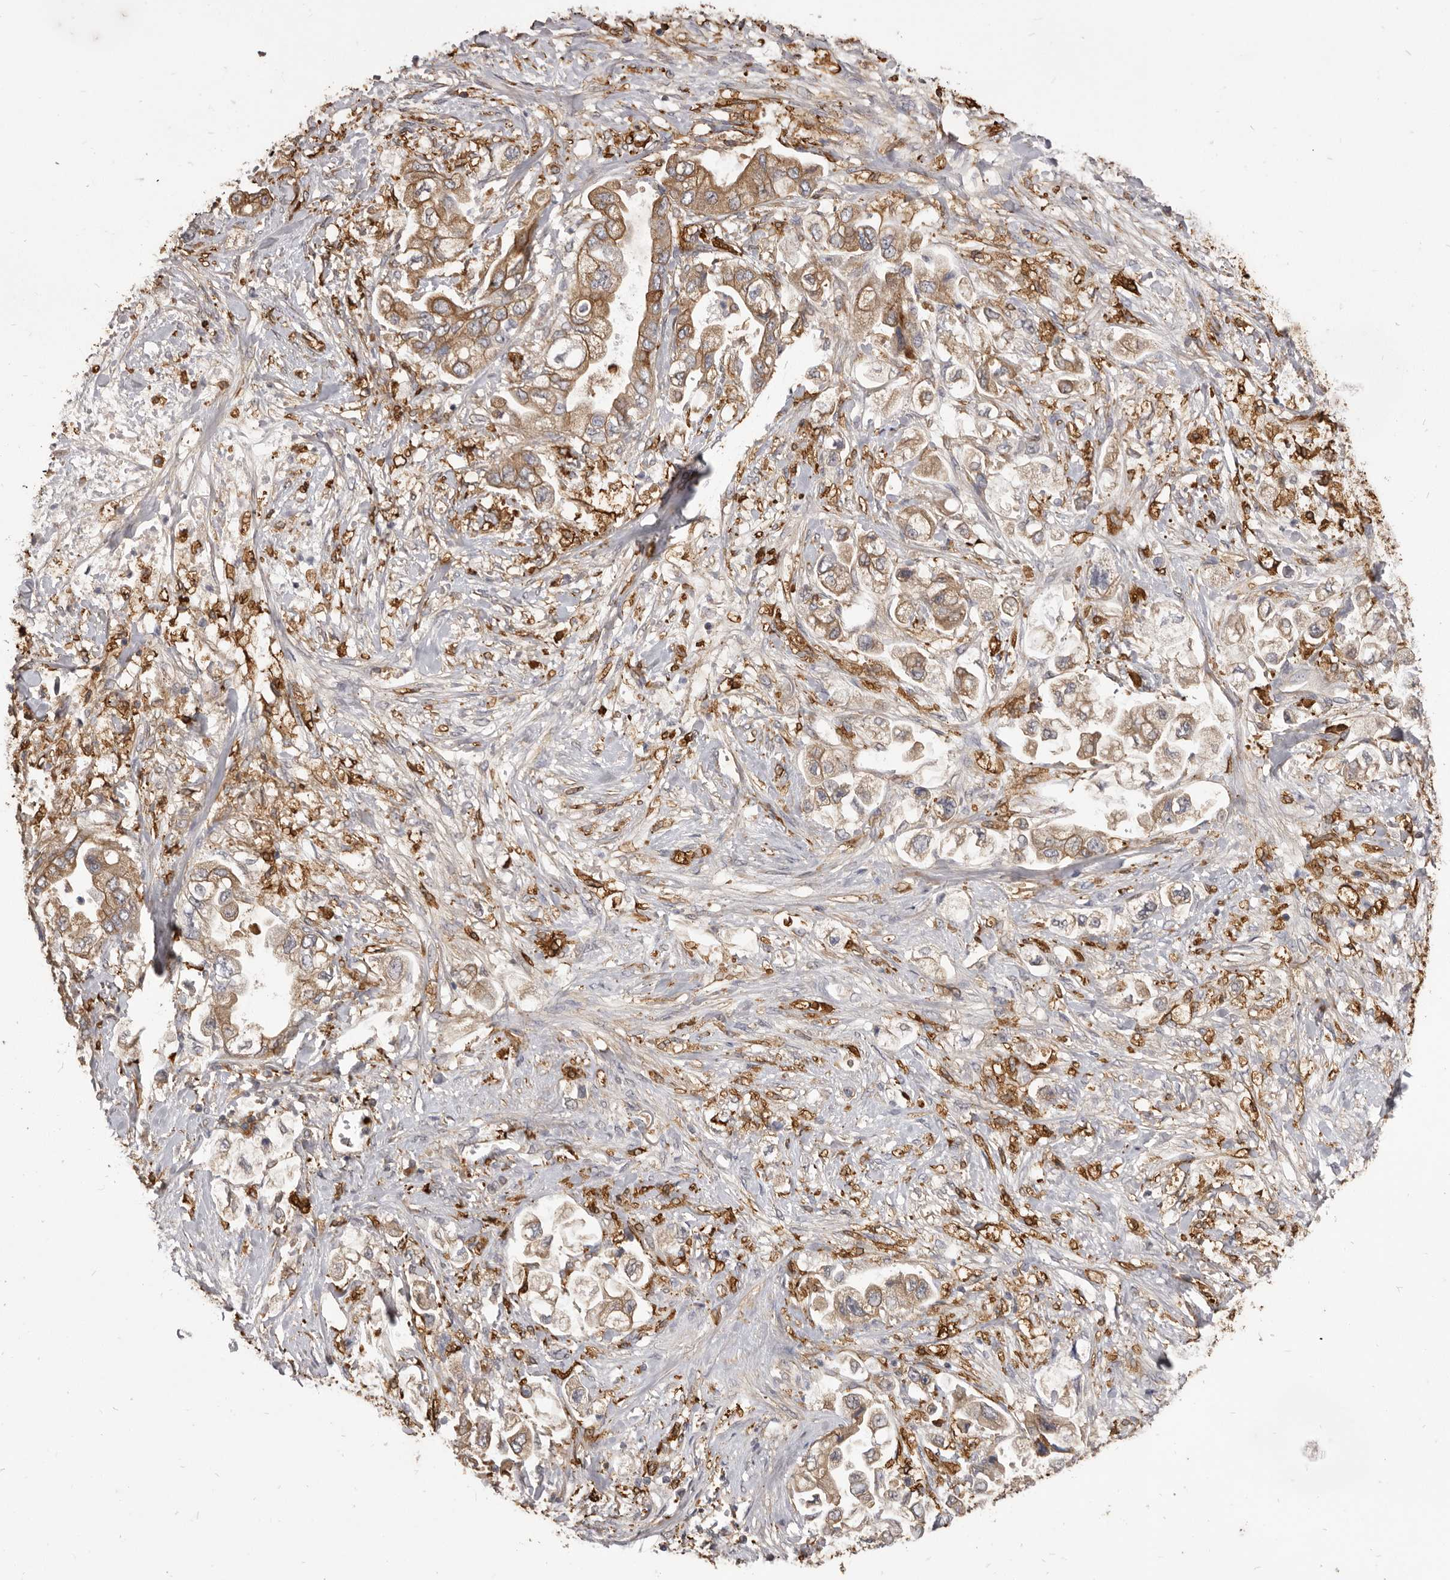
{"staining": {"intensity": "moderate", "quantity": ">75%", "location": "cytoplasmic/membranous"}, "tissue": "stomach cancer", "cell_type": "Tumor cells", "image_type": "cancer", "snomed": [{"axis": "morphology", "description": "Adenocarcinoma, NOS"}, {"axis": "topography", "description": "Stomach"}], "caption": "High-magnification brightfield microscopy of stomach cancer (adenocarcinoma) stained with DAB (3,3'-diaminobenzidine) (brown) and counterstained with hematoxylin (blue). tumor cells exhibit moderate cytoplasmic/membranous expression is present in about>75% of cells. (DAB = brown stain, brightfield microscopy at high magnification).", "gene": "VPS45", "patient": {"sex": "male", "age": 62}}